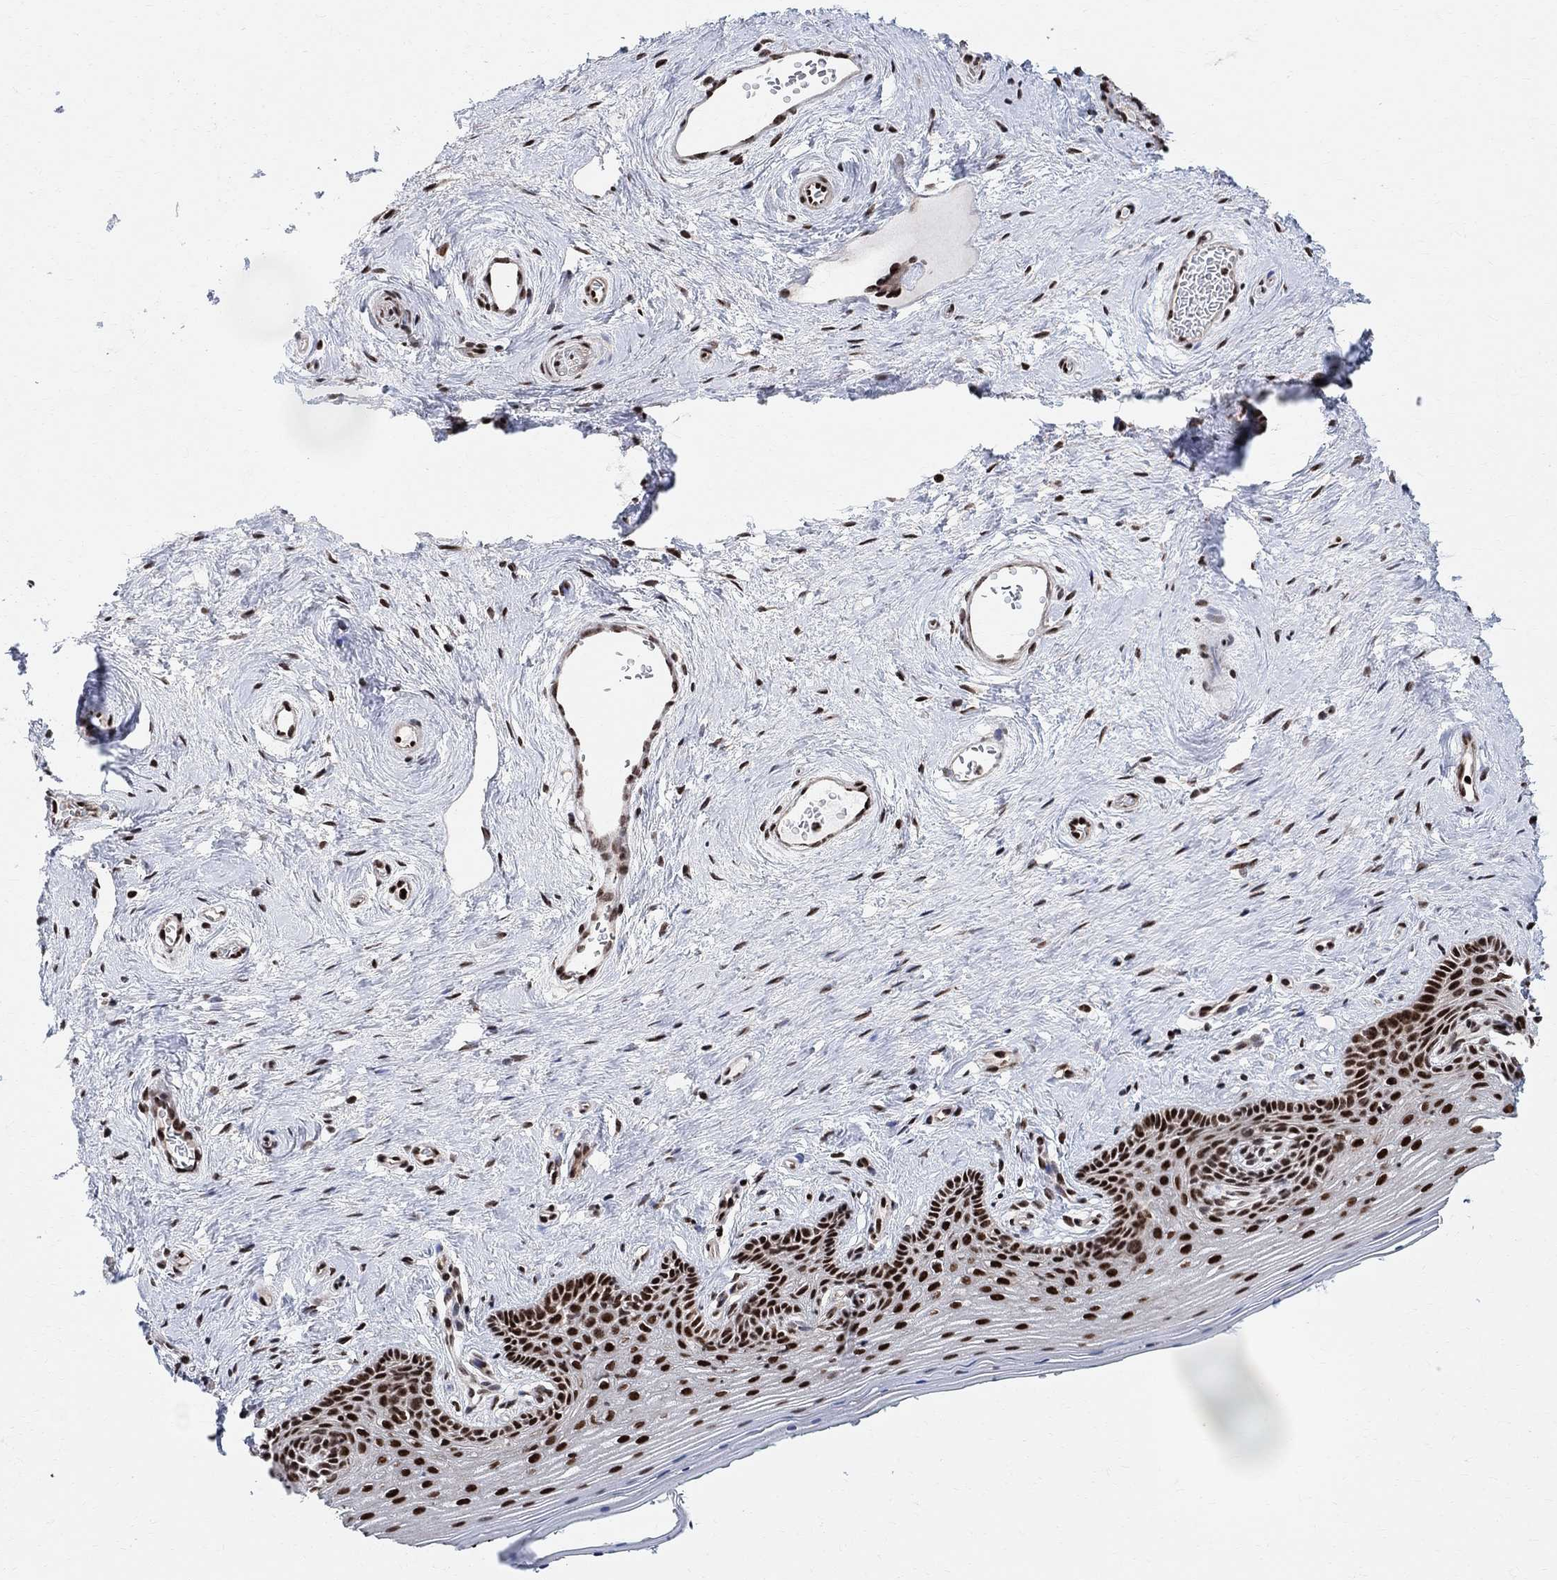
{"staining": {"intensity": "strong", "quantity": ">75%", "location": "nuclear"}, "tissue": "vagina", "cell_type": "Squamous epithelial cells", "image_type": "normal", "snomed": [{"axis": "morphology", "description": "Normal tissue, NOS"}, {"axis": "topography", "description": "Vagina"}], "caption": "Immunohistochemistry (IHC) image of normal human vagina stained for a protein (brown), which reveals high levels of strong nuclear expression in about >75% of squamous epithelial cells.", "gene": "E4F1", "patient": {"sex": "female", "age": 45}}